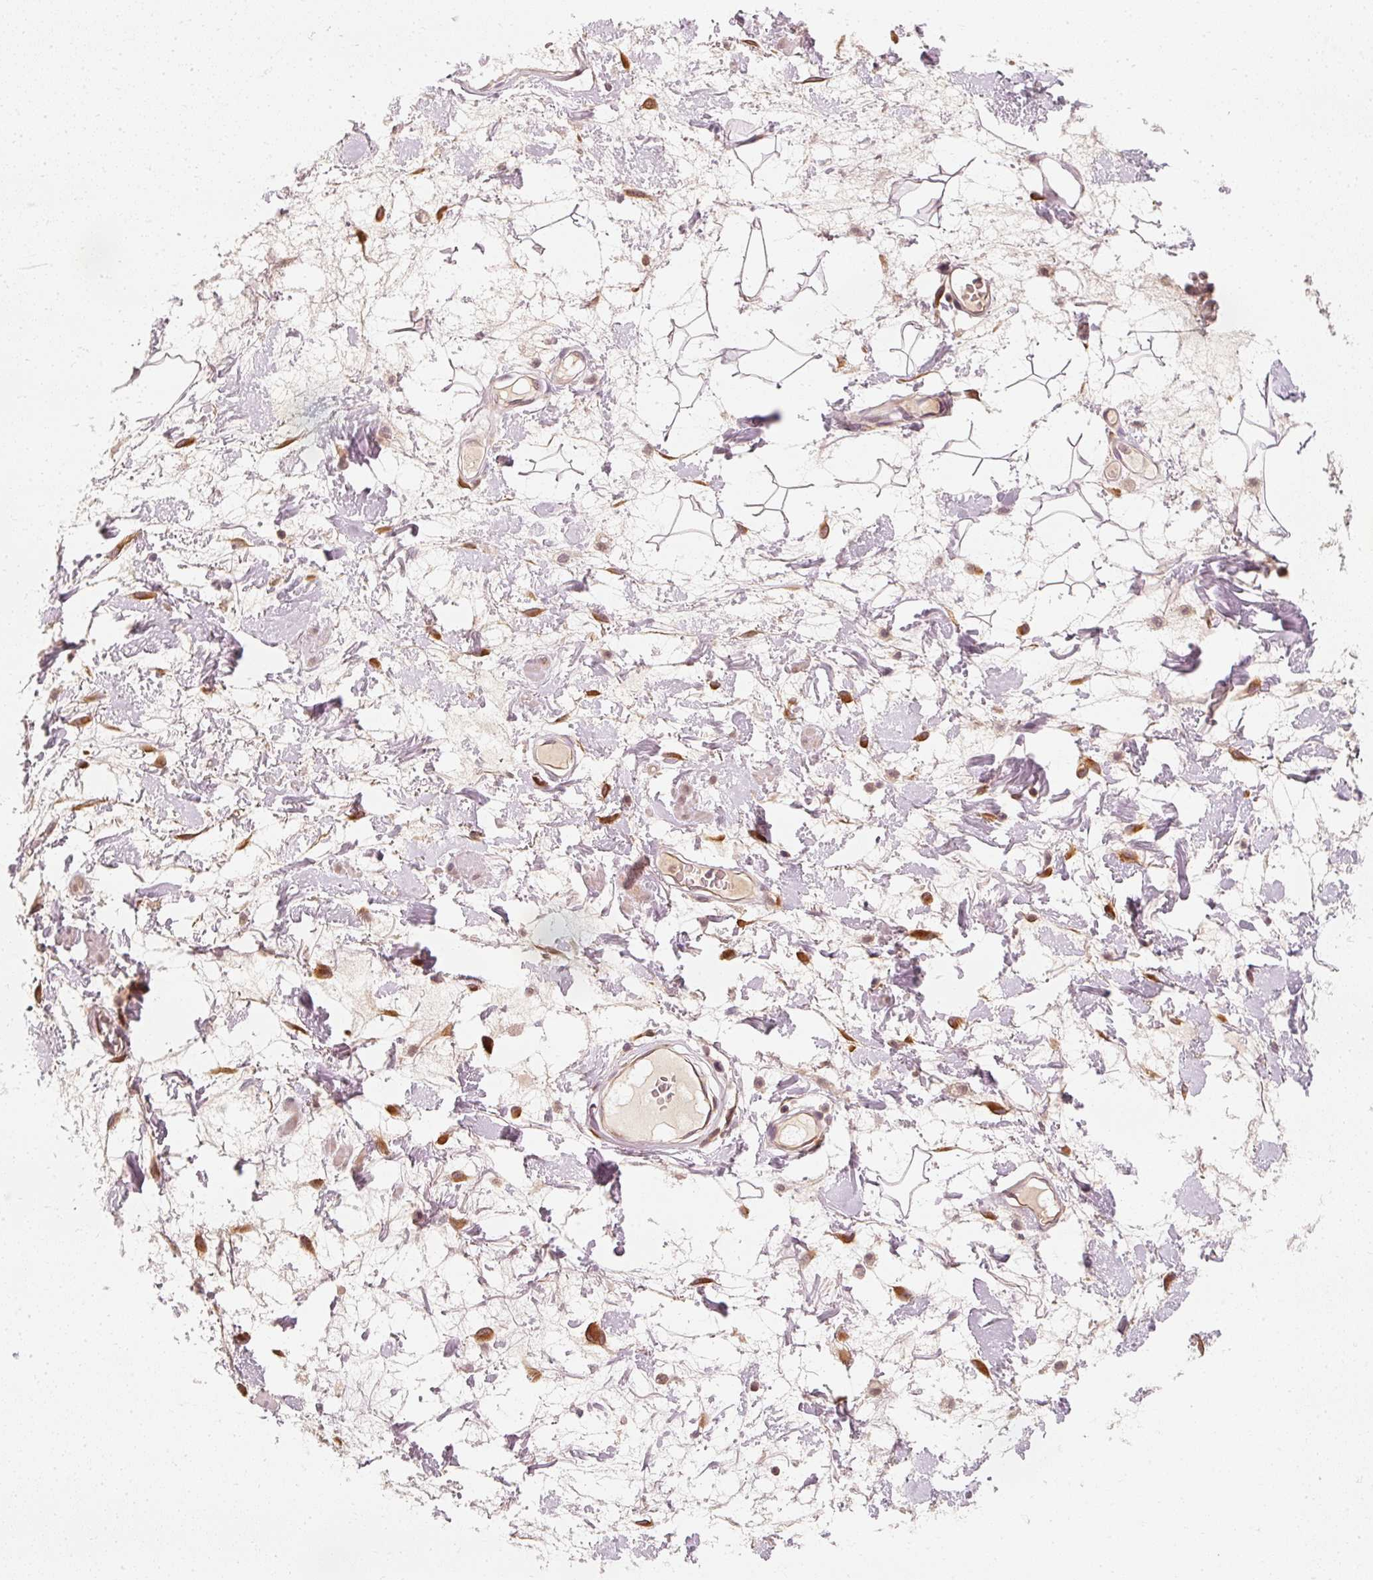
{"staining": {"intensity": "negative", "quantity": "none", "location": "none"}, "tissue": "adipose tissue", "cell_type": "Adipocytes", "image_type": "normal", "snomed": [{"axis": "morphology", "description": "Normal tissue, NOS"}, {"axis": "topography", "description": "Vulva"}, {"axis": "topography", "description": "Peripheral nerve tissue"}], "caption": "IHC micrograph of normal adipose tissue stained for a protein (brown), which exhibits no expression in adipocytes.", "gene": "EEF1A1", "patient": {"sex": "female", "age": 68}}